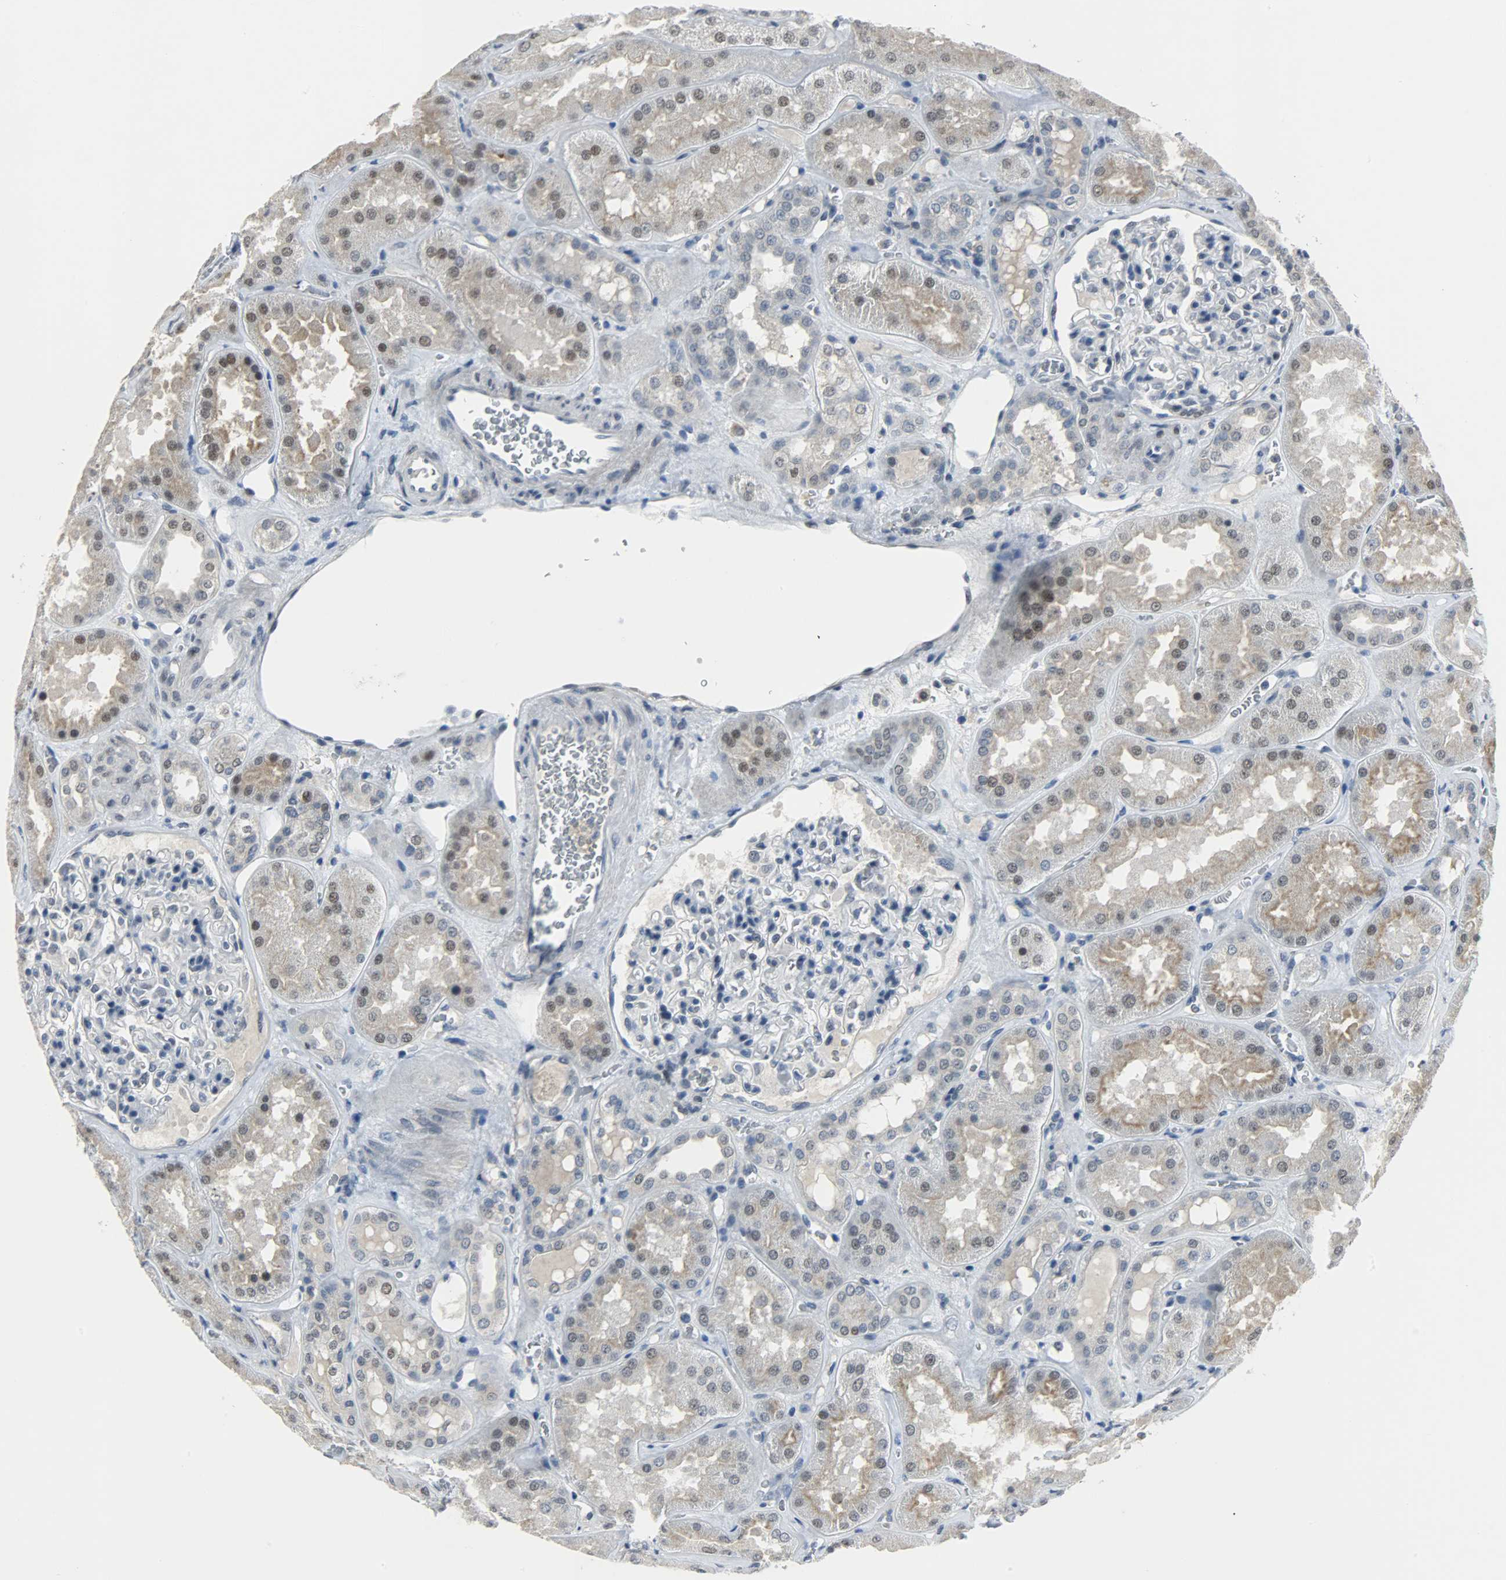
{"staining": {"intensity": "negative", "quantity": "none", "location": "none"}, "tissue": "kidney", "cell_type": "Cells in glomeruli", "image_type": "normal", "snomed": [{"axis": "morphology", "description": "Normal tissue, NOS"}, {"axis": "topography", "description": "Kidney"}], "caption": "Immunohistochemistry image of unremarkable human kidney stained for a protein (brown), which demonstrates no expression in cells in glomeruli.", "gene": "PPARG", "patient": {"sex": "female", "age": 56}}